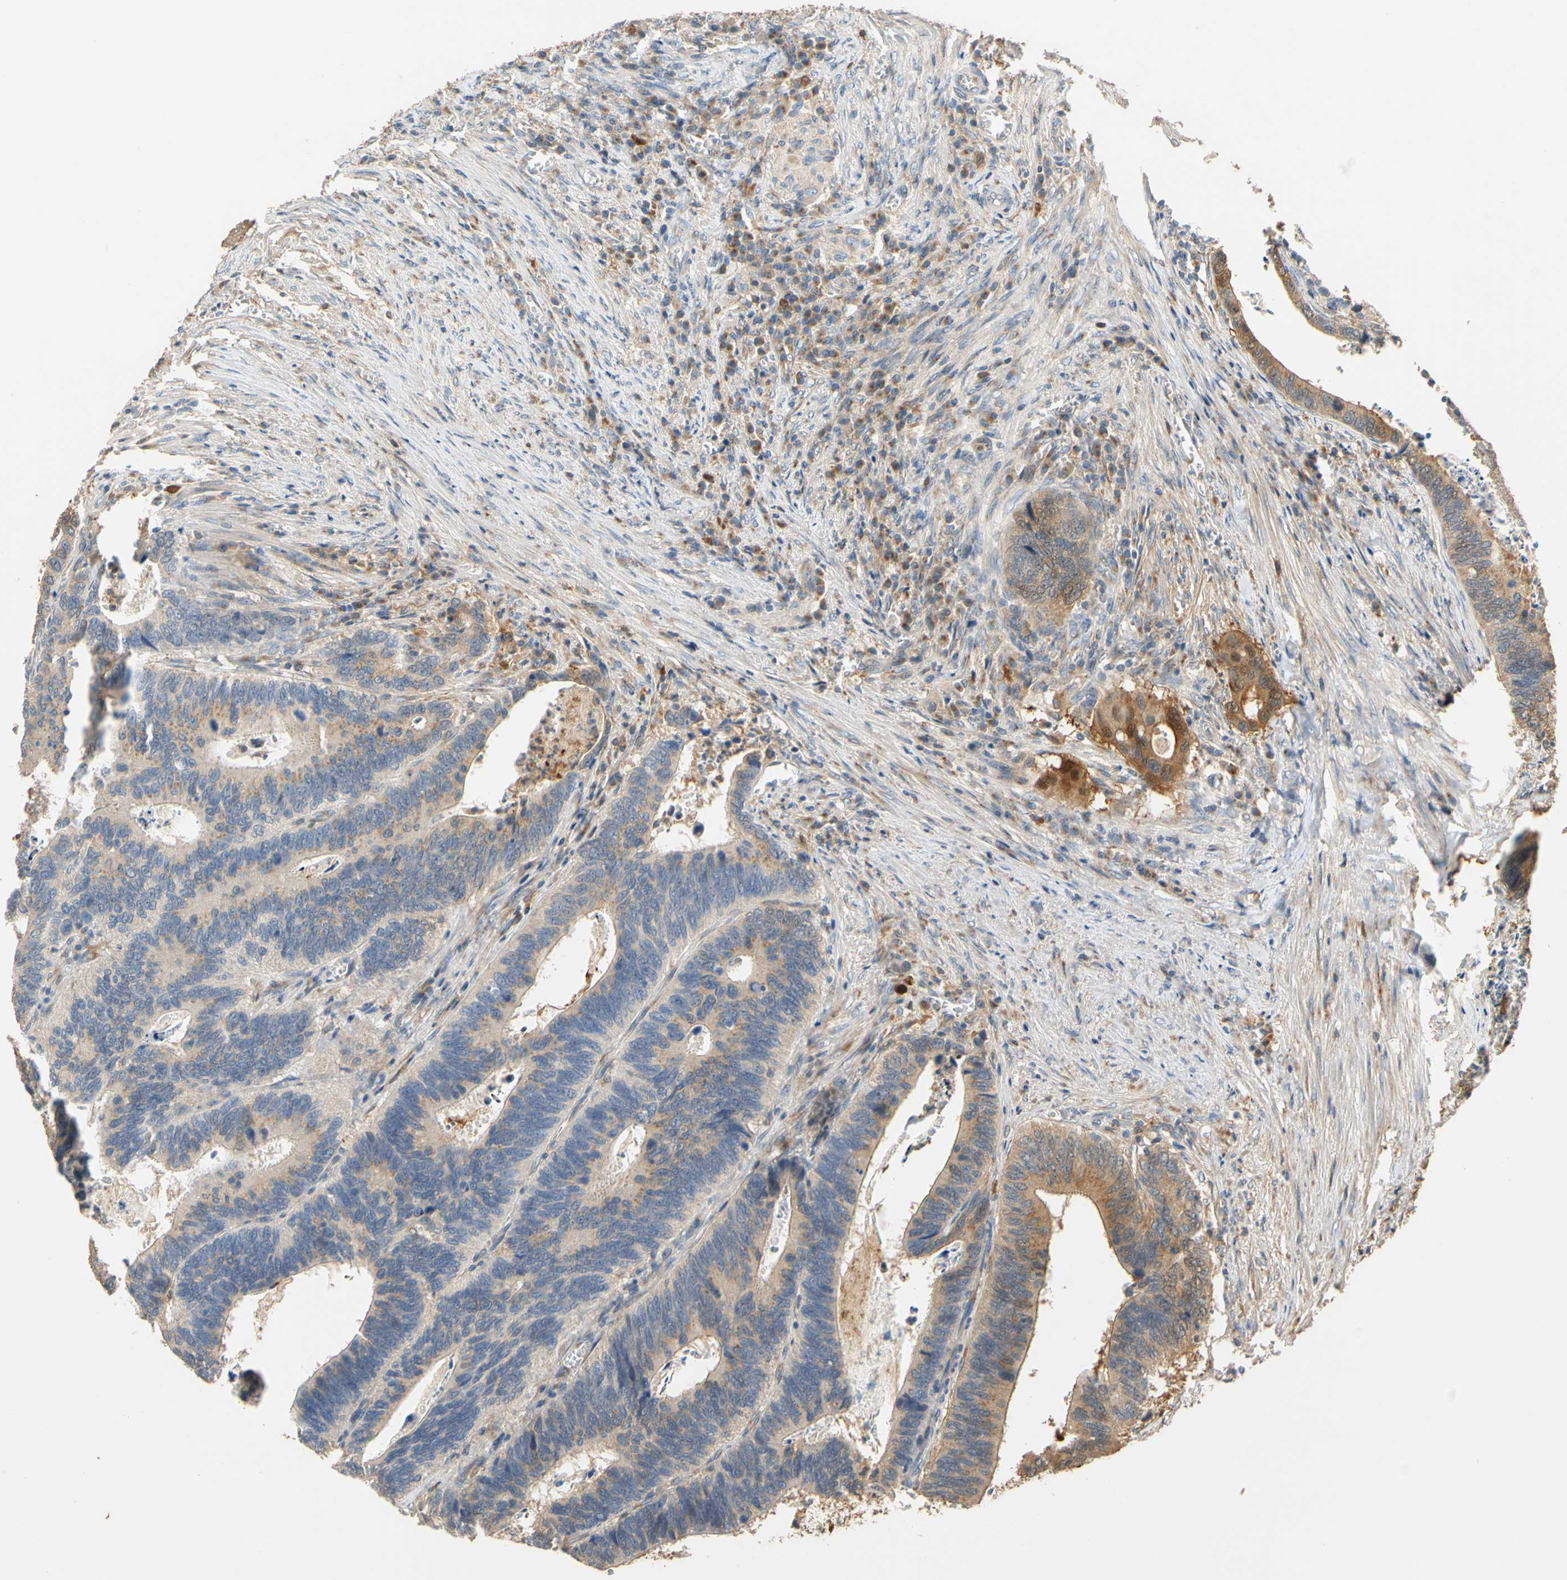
{"staining": {"intensity": "weak", "quantity": "25%-75%", "location": "cytoplasmic/membranous"}, "tissue": "colorectal cancer", "cell_type": "Tumor cells", "image_type": "cancer", "snomed": [{"axis": "morphology", "description": "Adenocarcinoma, NOS"}, {"axis": "topography", "description": "Colon"}], "caption": "A brown stain labels weak cytoplasmic/membranous expression of a protein in human colorectal cancer (adenocarcinoma) tumor cells. The staining was performed using DAB (3,3'-diaminobenzidine) to visualize the protein expression in brown, while the nuclei were stained in blue with hematoxylin (Magnification: 20x).", "gene": "GPSM2", "patient": {"sex": "male", "age": 72}}